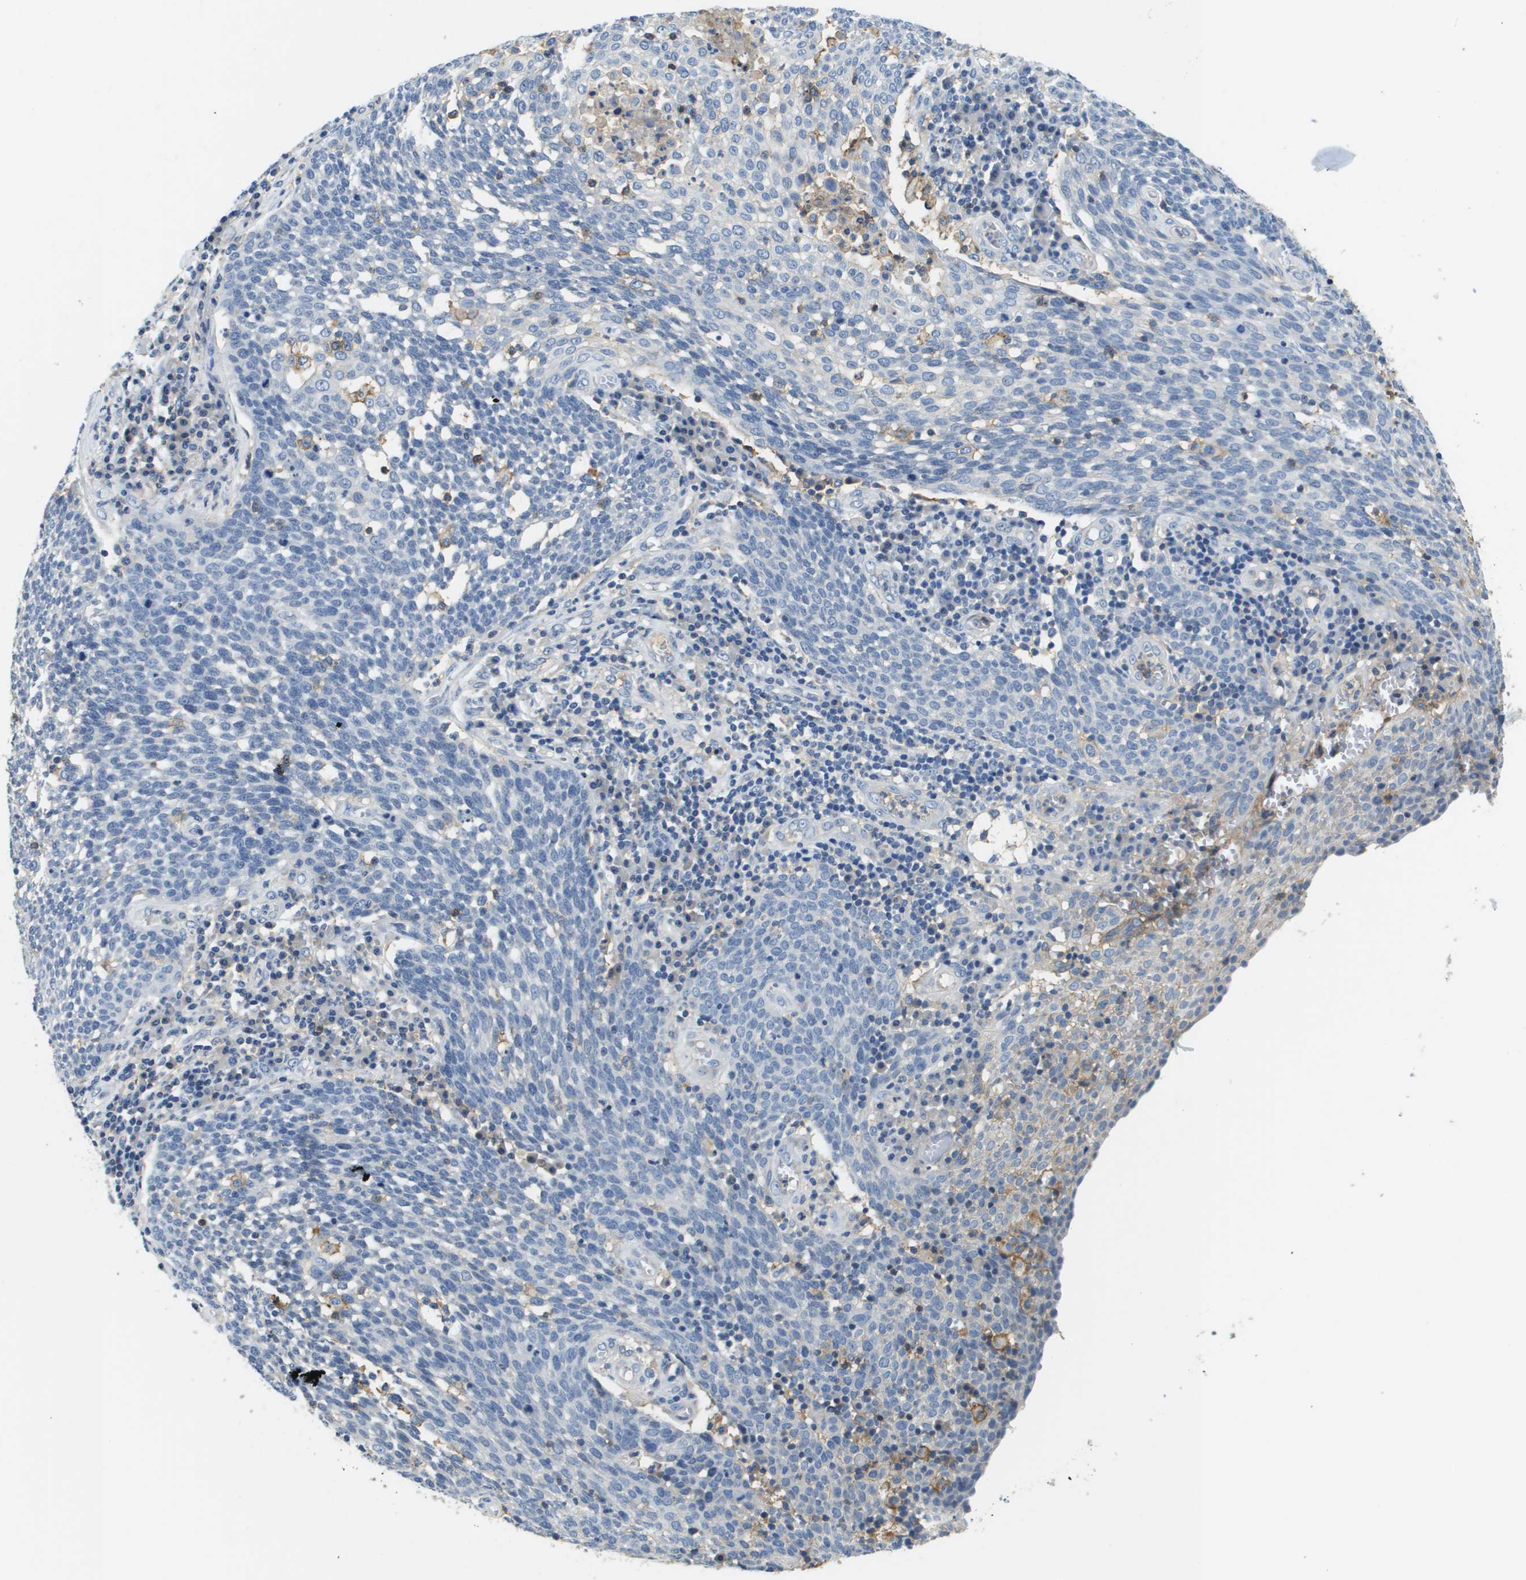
{"staining": {"intensity": "negative", "quantity": "none", "location": "none"}, "tissue": "cervical cancer", "cell_type": "Tumor cells", "image_type": "cancer", "snomed": [{"axis": "morphology", "description": "Squamous cell carcinoma, NOS"}, {"axis": "topography", "description": "Cervix"}], "caption": "IHC photomicrograph of neoplastic tissue: human cervical cancer stained with DAB (3,3'-diaminobenzidine) shows no significant protein positivity in tumor cells. Brightfield microscopy of immunohistochemistry stained with DAB (3,3'-diaminobenzidine) (brown) and hematoxylin (blue), captured at high magnification.", "gene": "SLC16A3", "patient": {"sex": "female", "age": 34}}